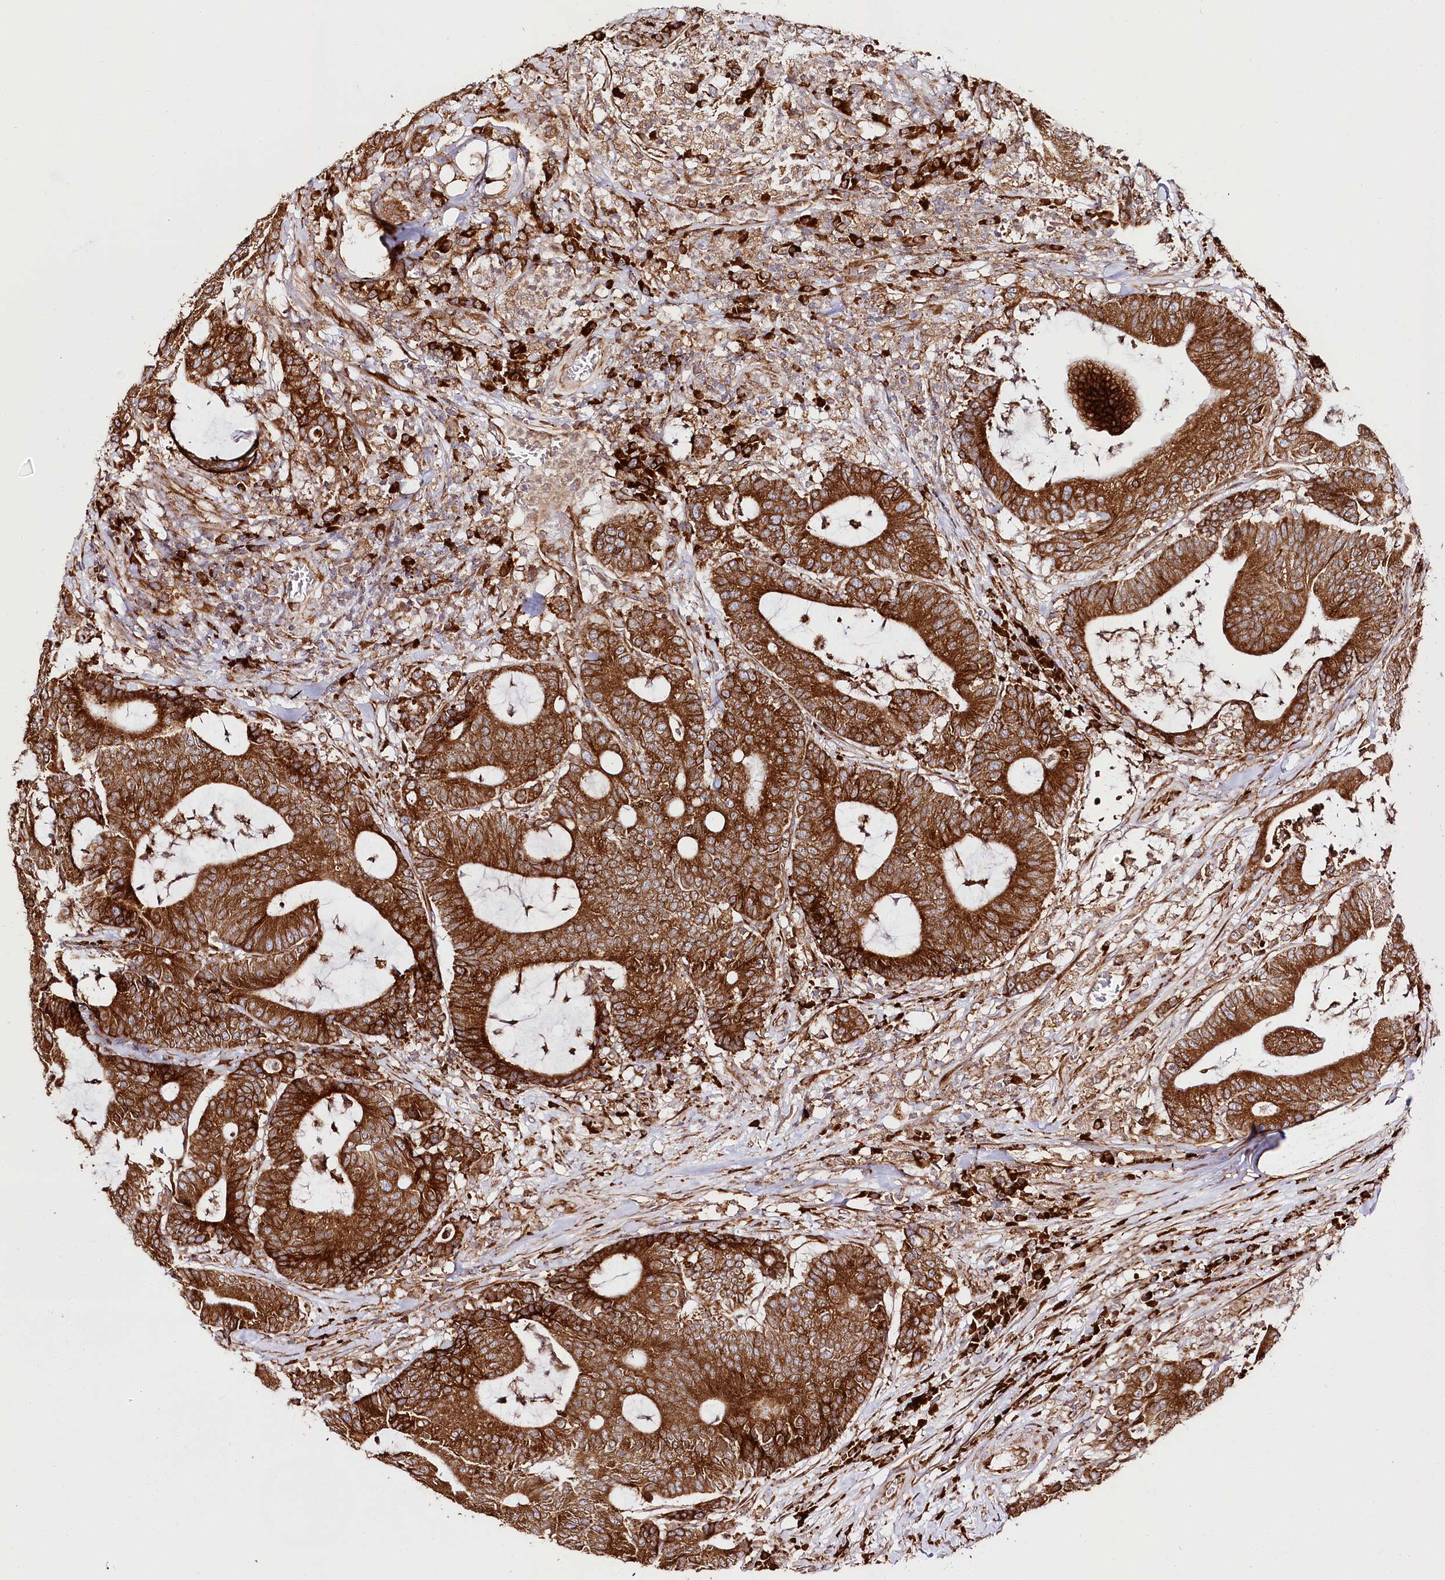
{"staining": {"intensity": "strong", "quantity": ">75%", "location": "cytoplasmic/membranous"}, "tissue": "colorectal cancer", "cell_type": "Tumor cells", "image_type": "cancer", "snomed": [{"axis": "morphology", "description": "Adenocarcinoma, NOS"}, {"axis": "topography", "description": "Colon"}], "caption": "Adenocarcinoma (colorectal) stained for a protein displays strong cytoplasmic/membranous positivity in tumor cells.", "gene": "CNPY2", "patient": {"sex": "female", "age": 84}}